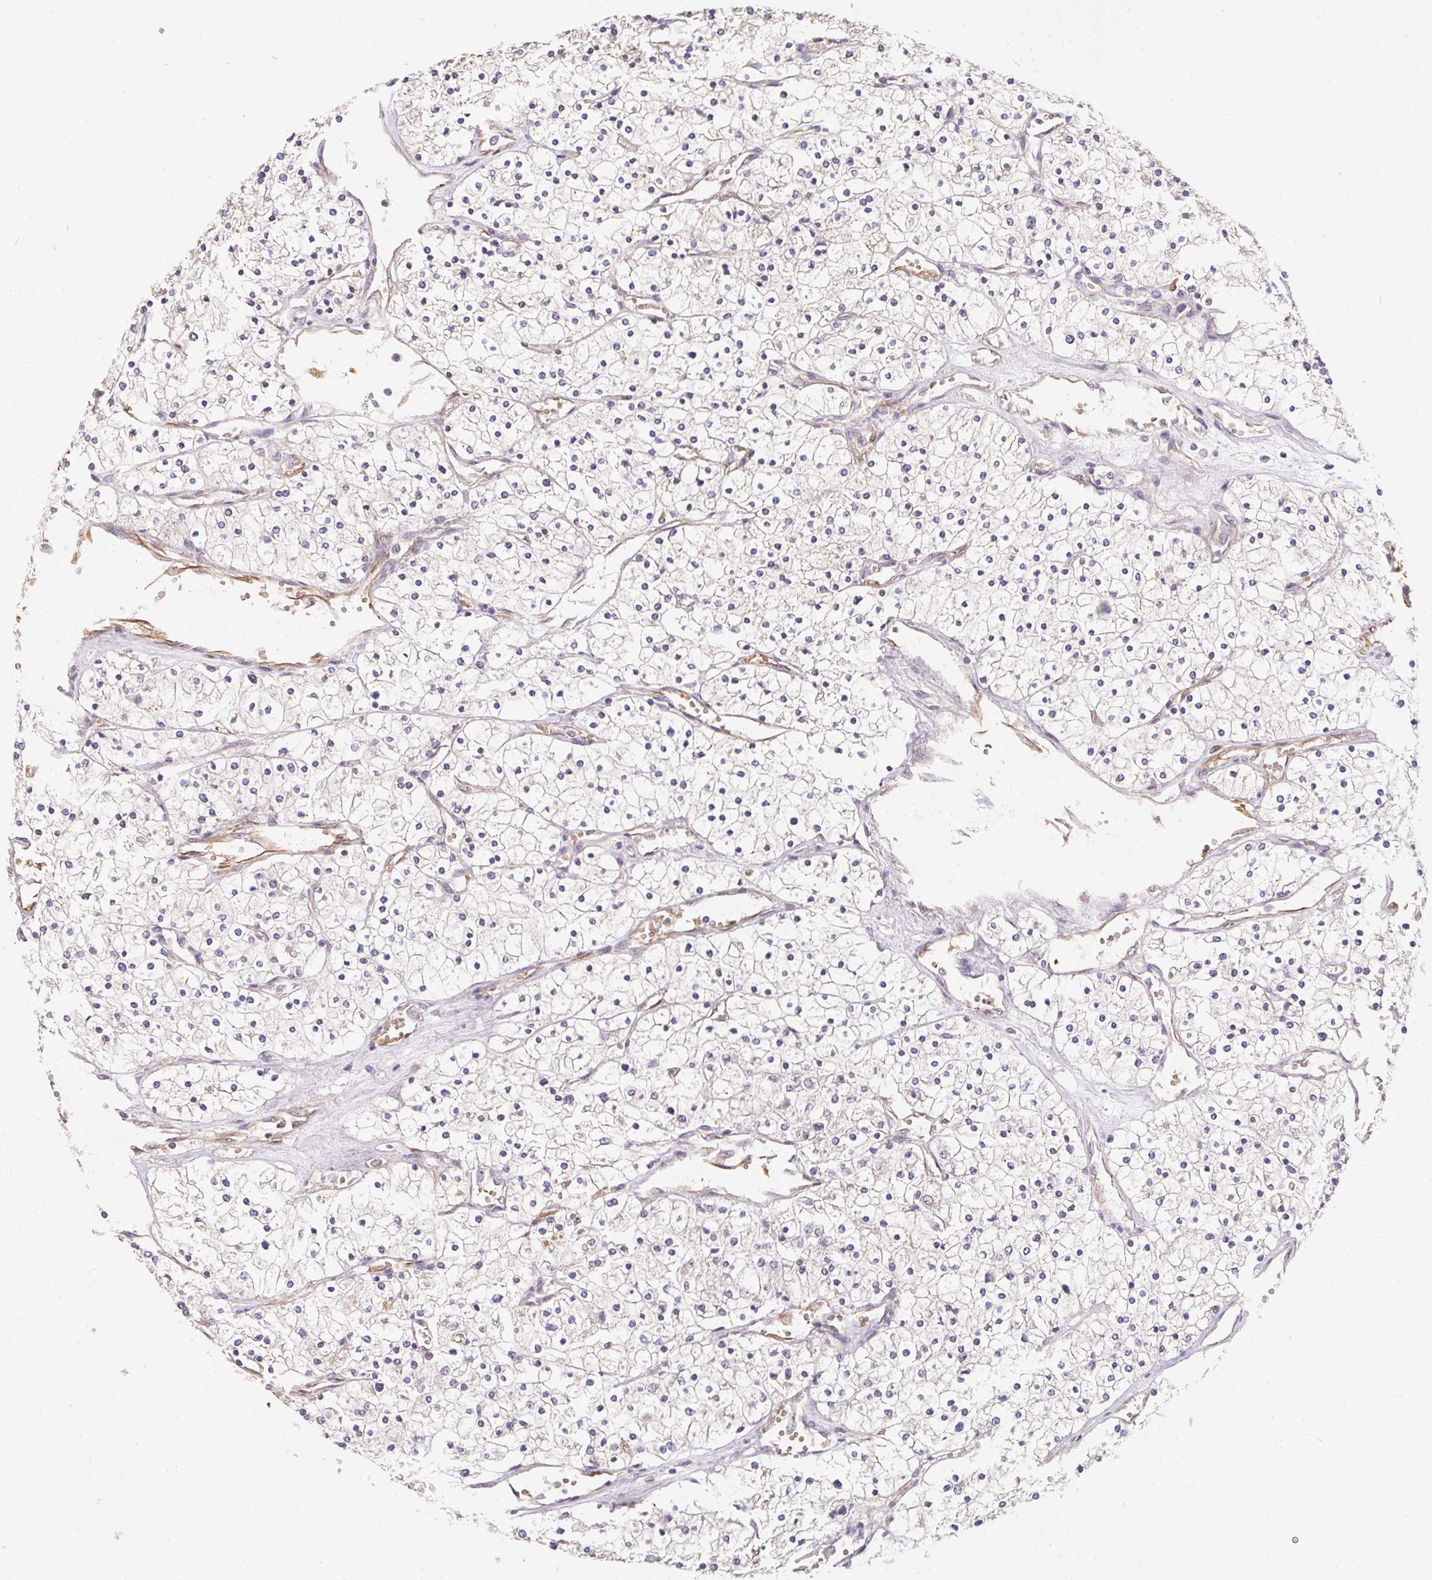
{"staining": {"intensity": "negative", "quantity": "none", "location": "none"}, "tissue": "renal cancer", "cell_type": "Tumor cells", "image_type": "cancer", "snomed": [{"axis": "morphology", "description": "Adenocarcinoma, NOS"}, {"axis": "topography", "description": "Kidney"}], "caption": "IHC photomicrograph of neoplastic tissue: adenocarcinoma (renal) stained with DAB shows no significant protein positivity in tumor cells.", "gene": "TBKBP1", "patient": {"sex": "male", "age": 80}}